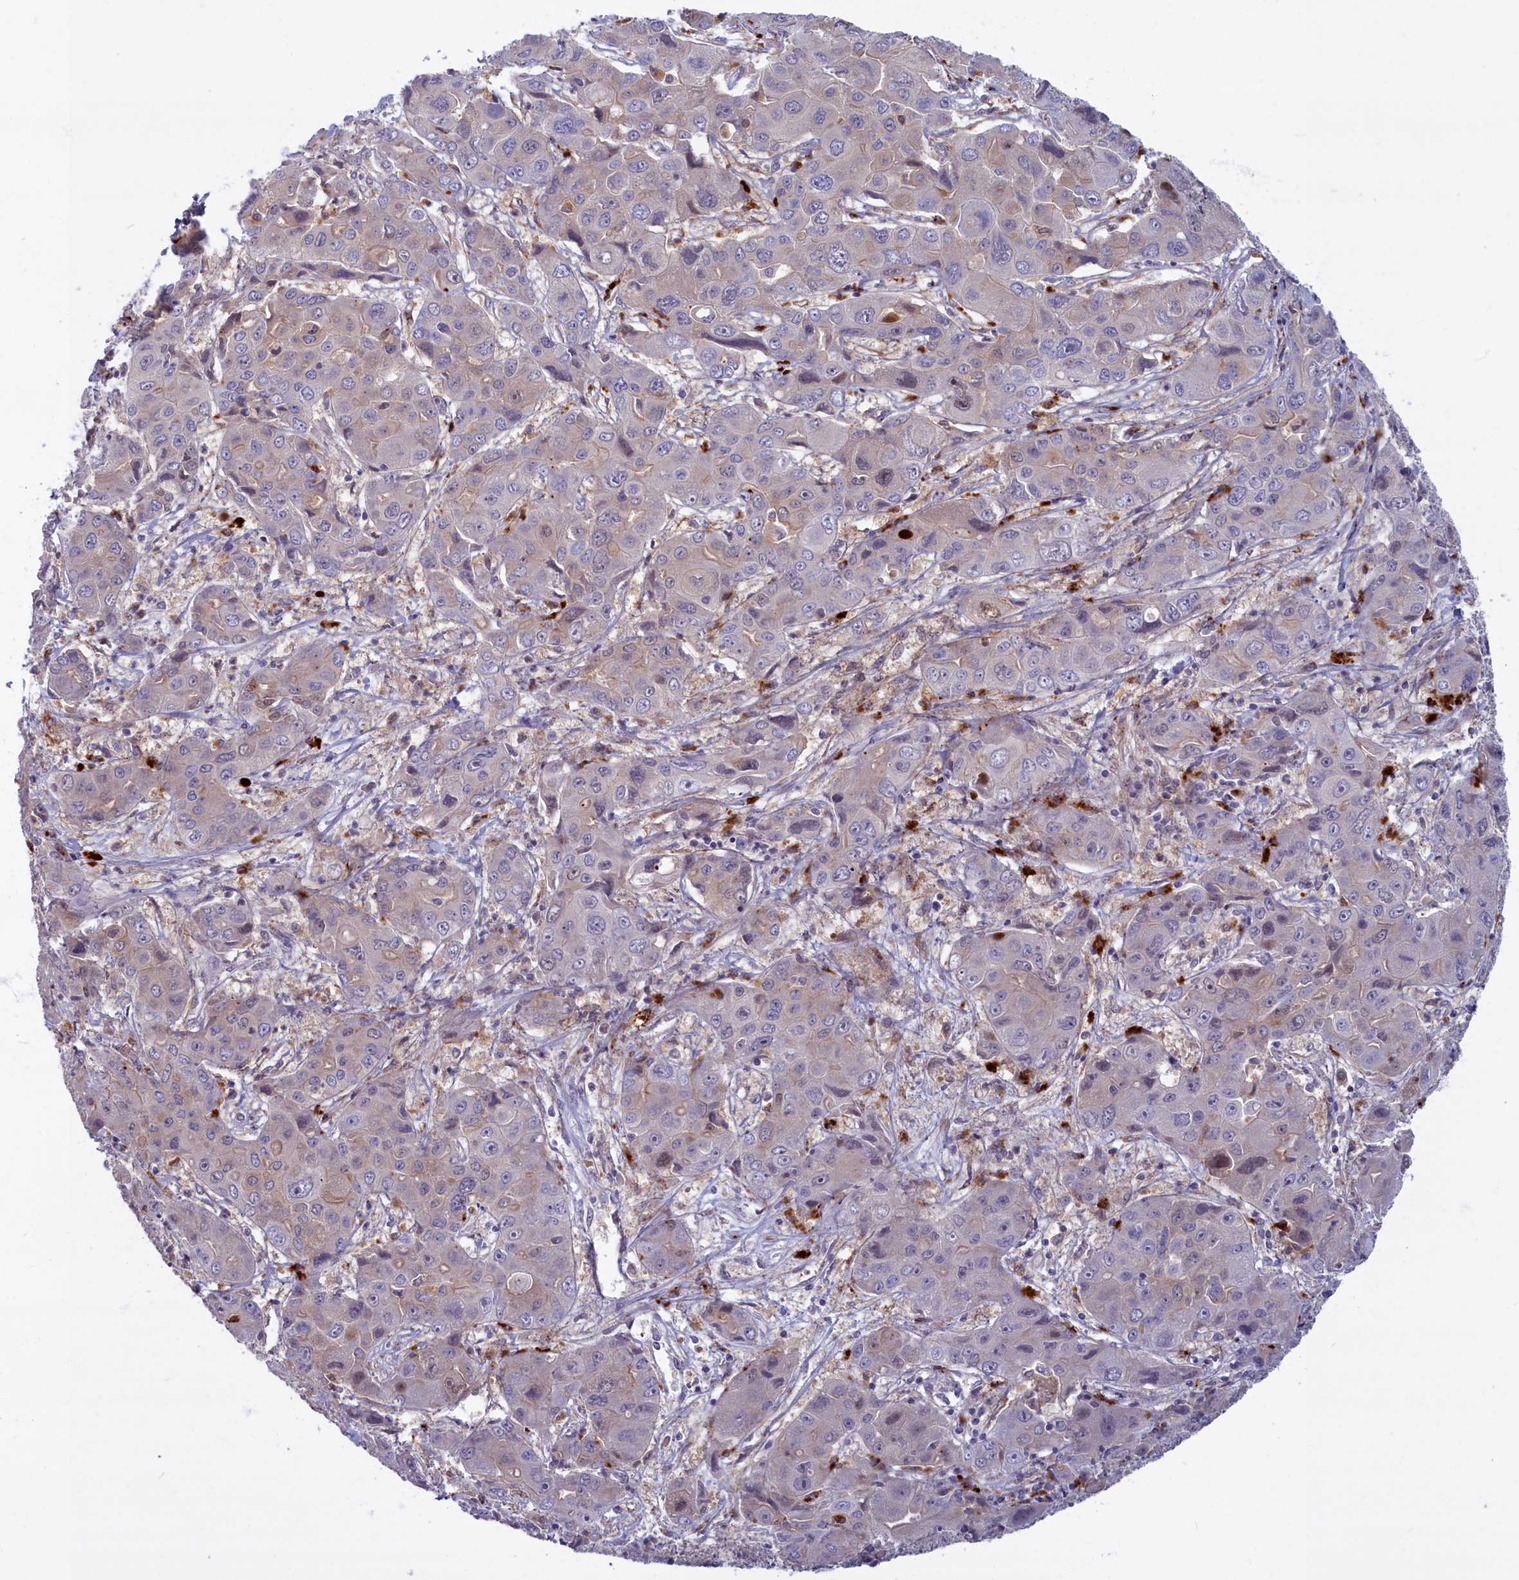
{"staining": {"intensity": "weak", "quantity": "<25%", "location": "cytoplasmic/membranous"}, "tissue": "liver cancer", "cell_type": "Tumor cells", "image_type": "cancer", "snomed": [{"axis": "morphology", "description": "Cholangiocarcinoma"}, {"axis": "topography", "description": "Liver"}], "caption": "Tumor cells show no significant staining in liver cholangiocarcinoma.", "gene": "FCSK", "patient": {"sex": "male", "age": 67}}